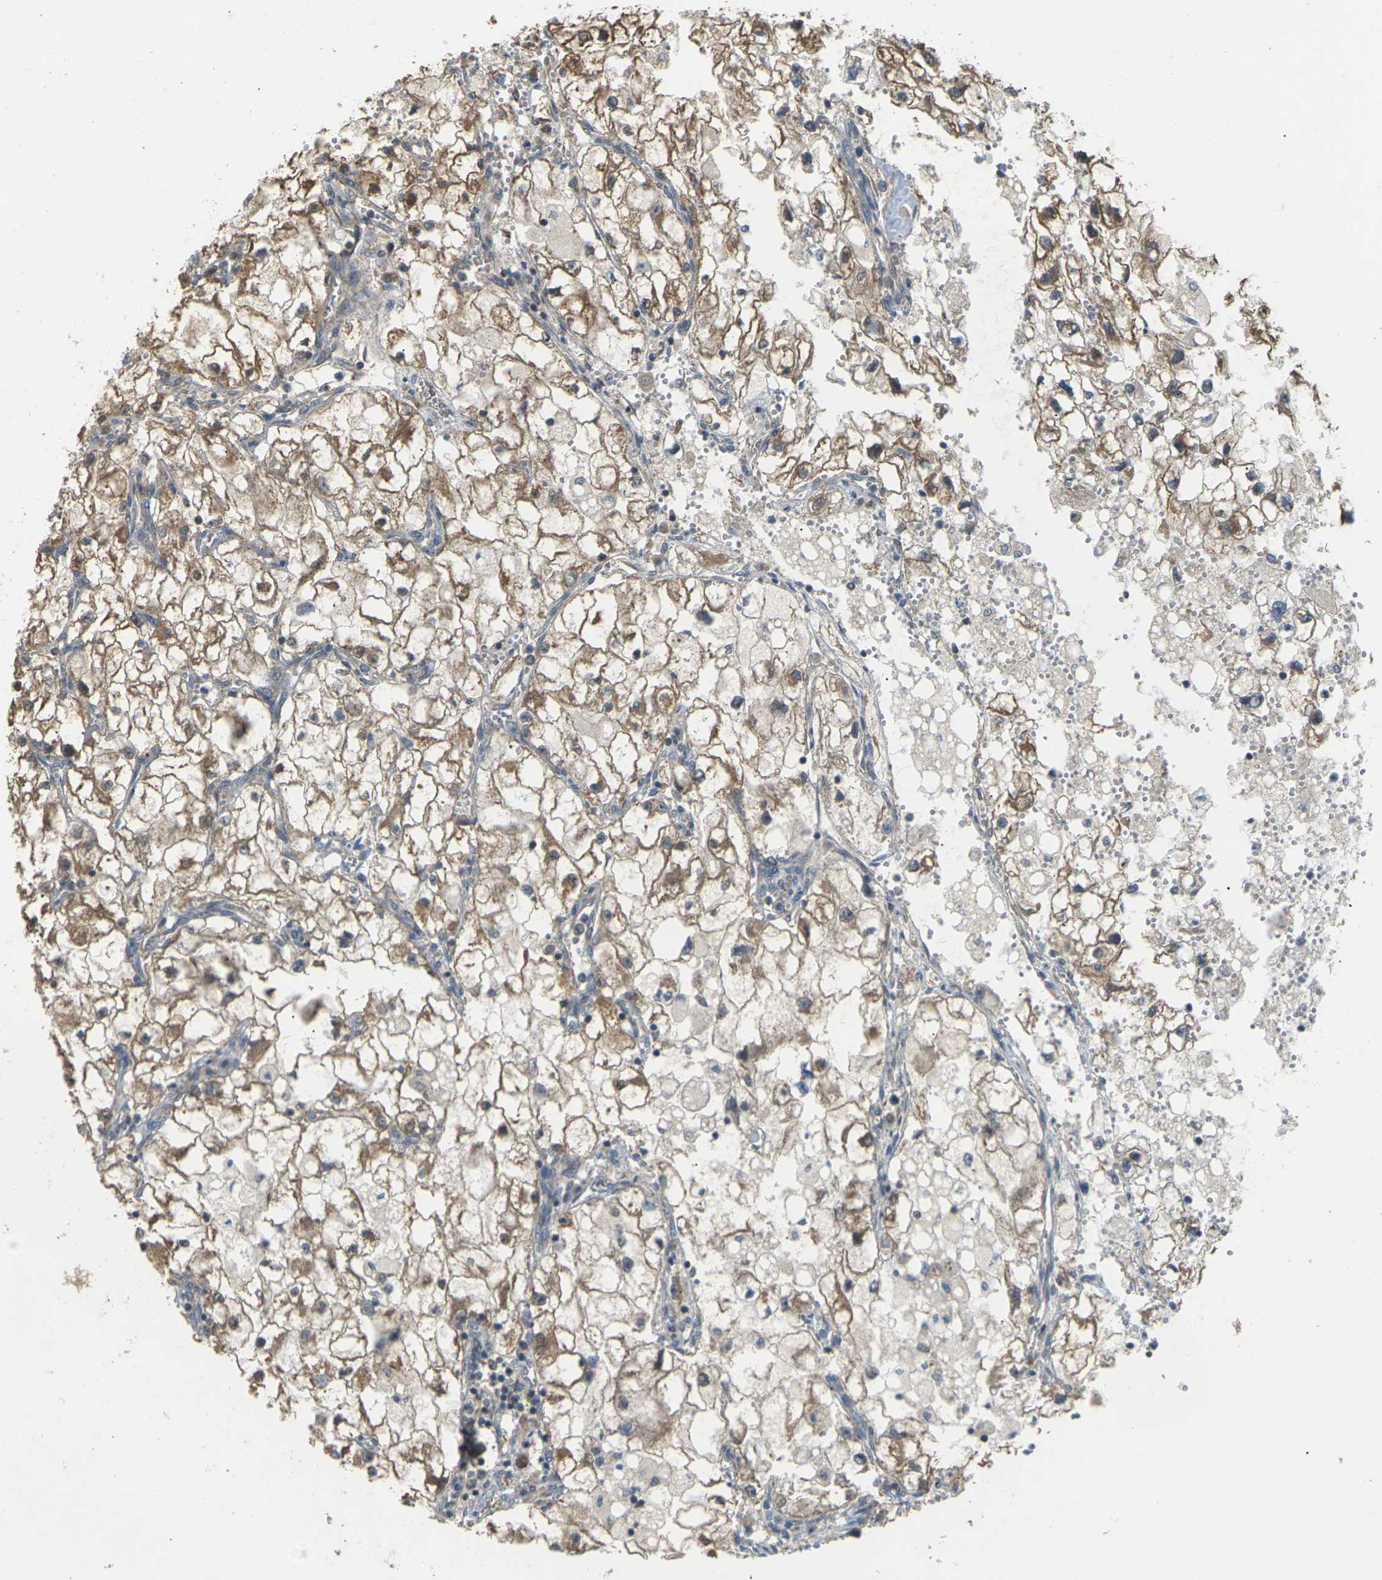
{"staining": {"intensity": "moderate", "quantity": ">75%", "location": "cytoplasmic/membranous"}, "tissue": "renal cancer", "cell_type": "Tumor cells", "image_type": "cancer", "snomed": [{"axis": "morphology", "description": "Adenocarcinoma, NOS"}, {"axis": "topography", "description": "Kidney"}], "caption": "This image shows immunohistochemistry (IHC) staining of human adenocarcinoma (renal), with medium moderate cytoplasmic/membranous staining in approximately >75% of tumor cells.", "gene": "KSR1", "patient": {"sex": "female", "age": 70}}